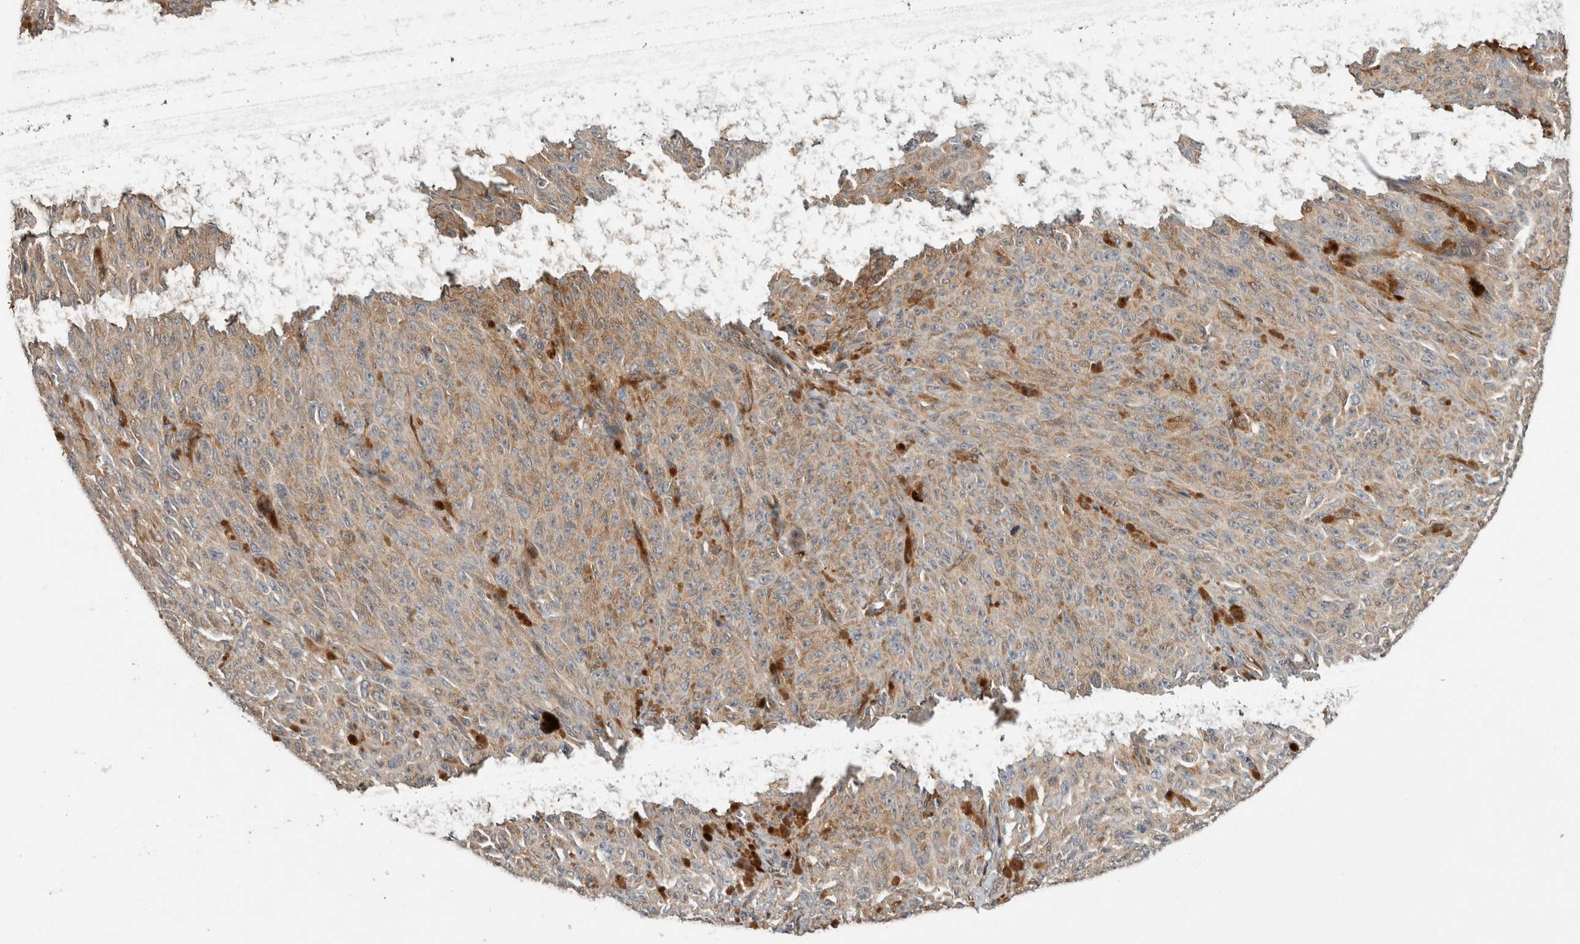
{"staining": {"intensity": "weak", "quantity": ">75%", "location": "cytoplasmic/membranous"}, "tissue": "melanoma", "cell_type": "Tumor cells", "image_type": "cancer", "snomed": [{"axis": "morphology", "description": "Malignant melanoma, NOS"}, {"axis": "topography", "description": "Skin"}], "caption": "Melanoma stained for a protein (brown) reveals weak cytoplasmic/membranous positive positivity in about >75% of tumor cells.", "gene": "APOL2", "patient": {"sex": "female", "age": 82}}